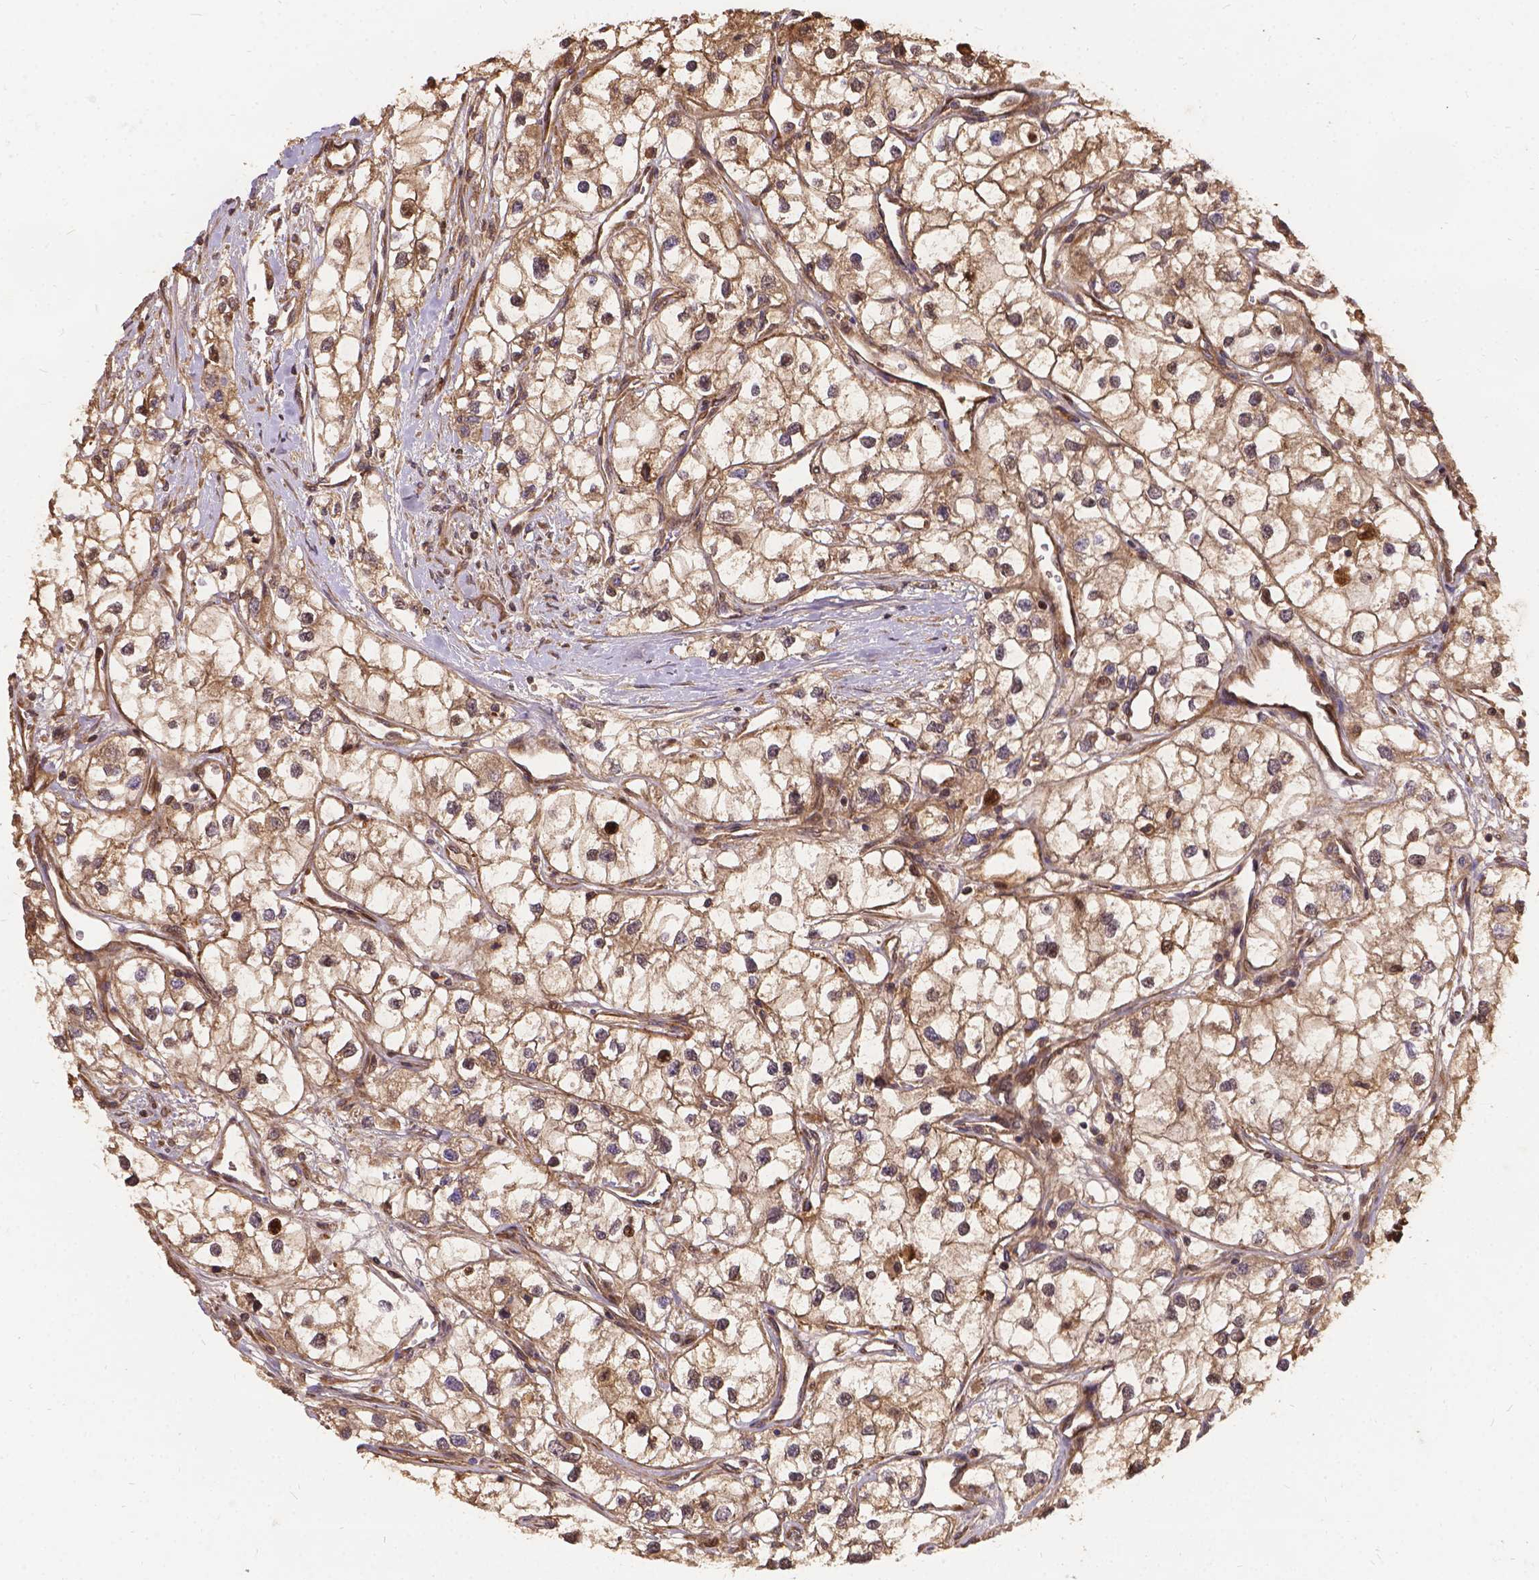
{"staining": {"intensity": "moderate", "quantity": ">75%", "location": "cytoplasmic/membranous"}, "tissue": "renal cancer", "cell_type": "Tumor cells", "image_type": "cancer", "snomed": [{"axis": "morphology", "description": "Adenocarcinoma, NOS"}, {"axis": "topography", "description": "Kidney"}], "caption": "Protein staining displays moderate cytoplasmic/membranous positivity in about >75% of tumor cells in renal adenocarcinoma.", "gene": "DENND6A", "patient": {"sex": "male", "age": 59}}